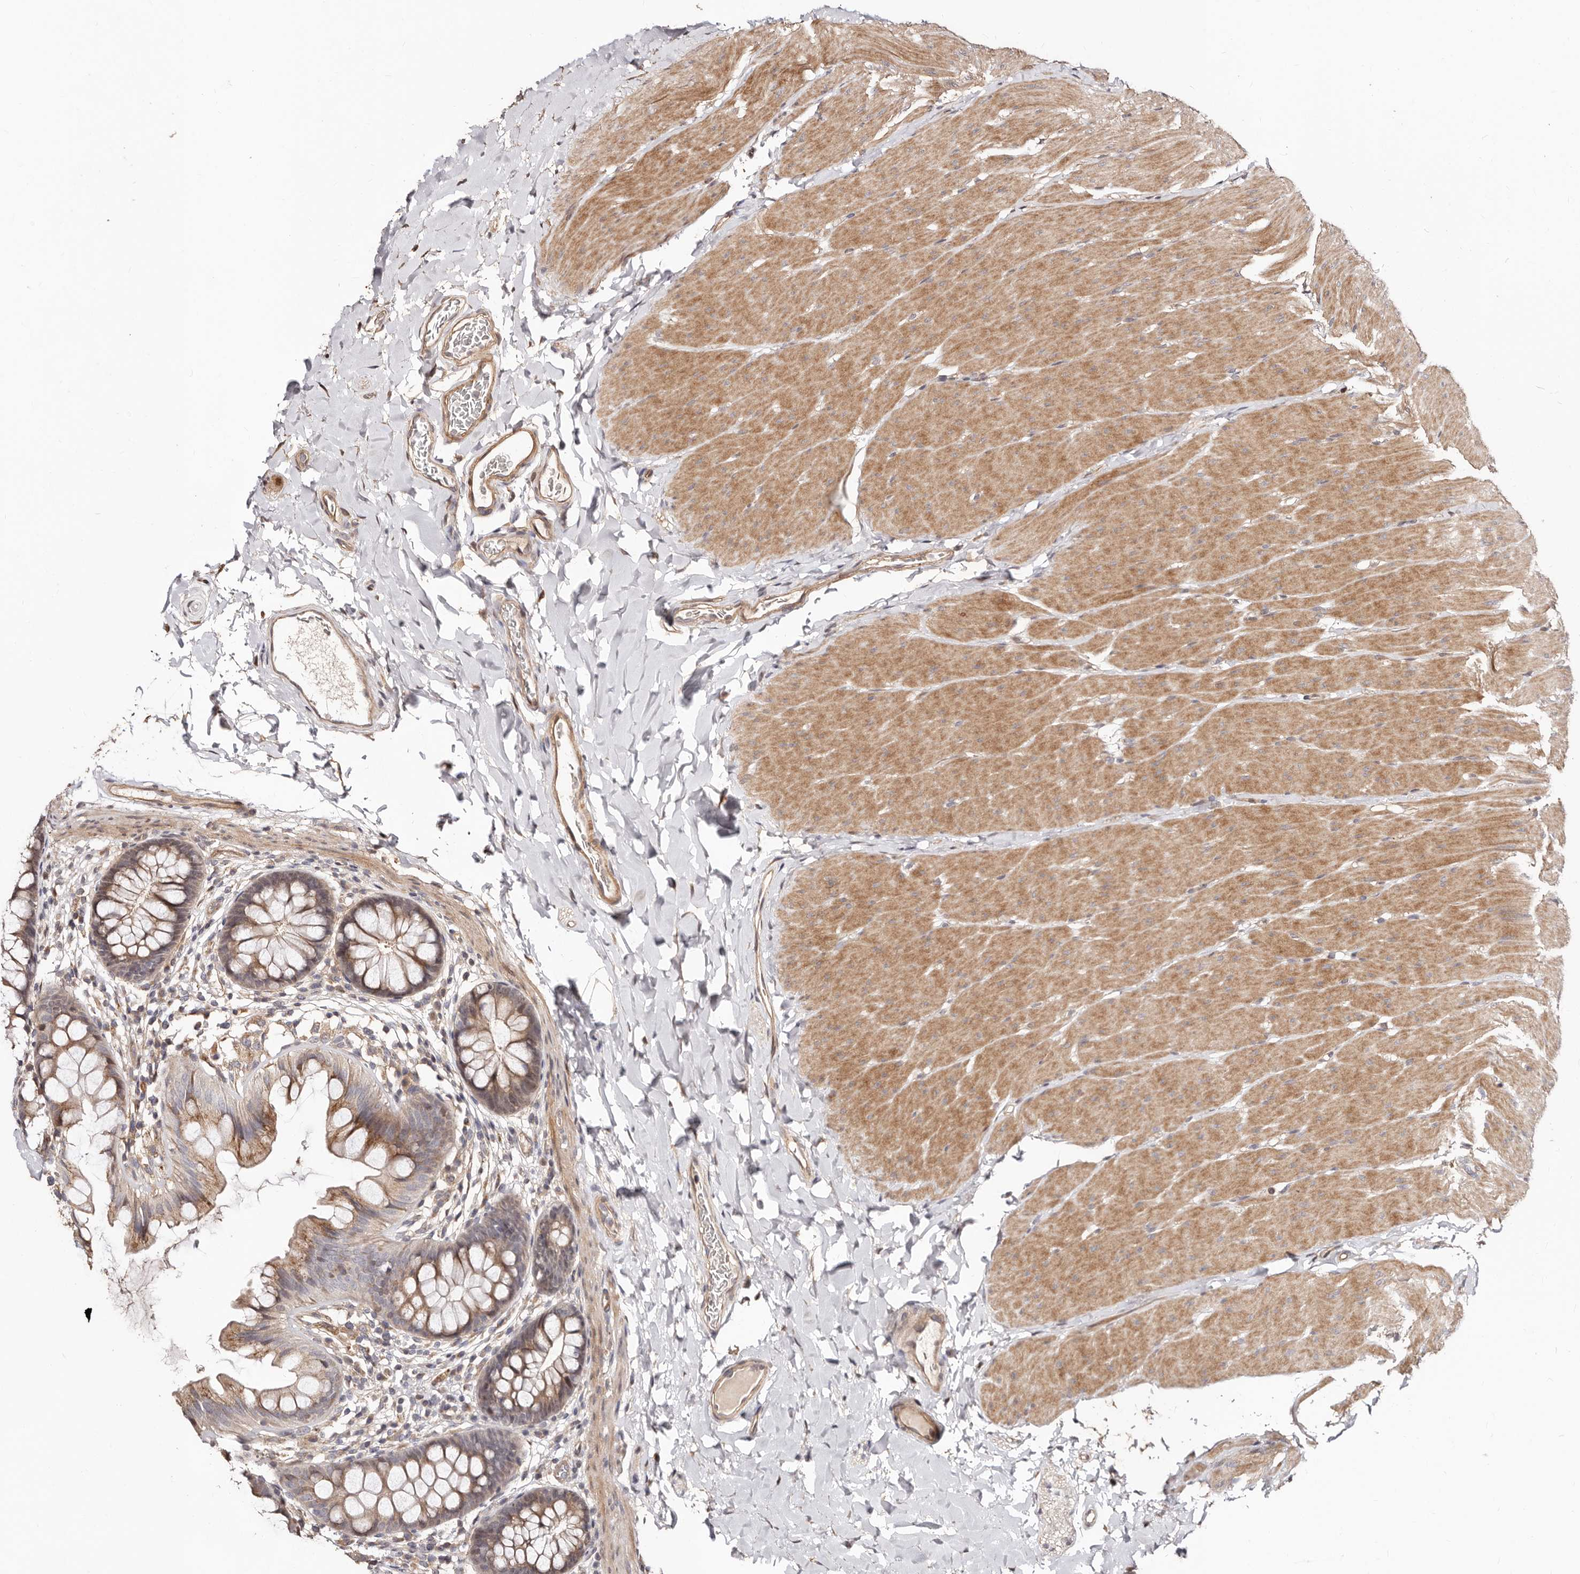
{"staining": {"intensity": "moderate", "quantity": ">75%", "location": "cytoplasmic/membranous"}, "tissue": "colon", "cell_type": "Endothelial cells", "image_type": "normal", "snomed": [{"axis": "morphology", "description": "Normal tissue, NOS"}, {"axis": "topography", "description": "Colon"}], "caption": "A medium amount of moderate cytoplasmic/membranous expression is present in about >75% of endothelial cells in benign colon.", "gene": "APOL6", "patient": {"sex": "female", "age": 62}}